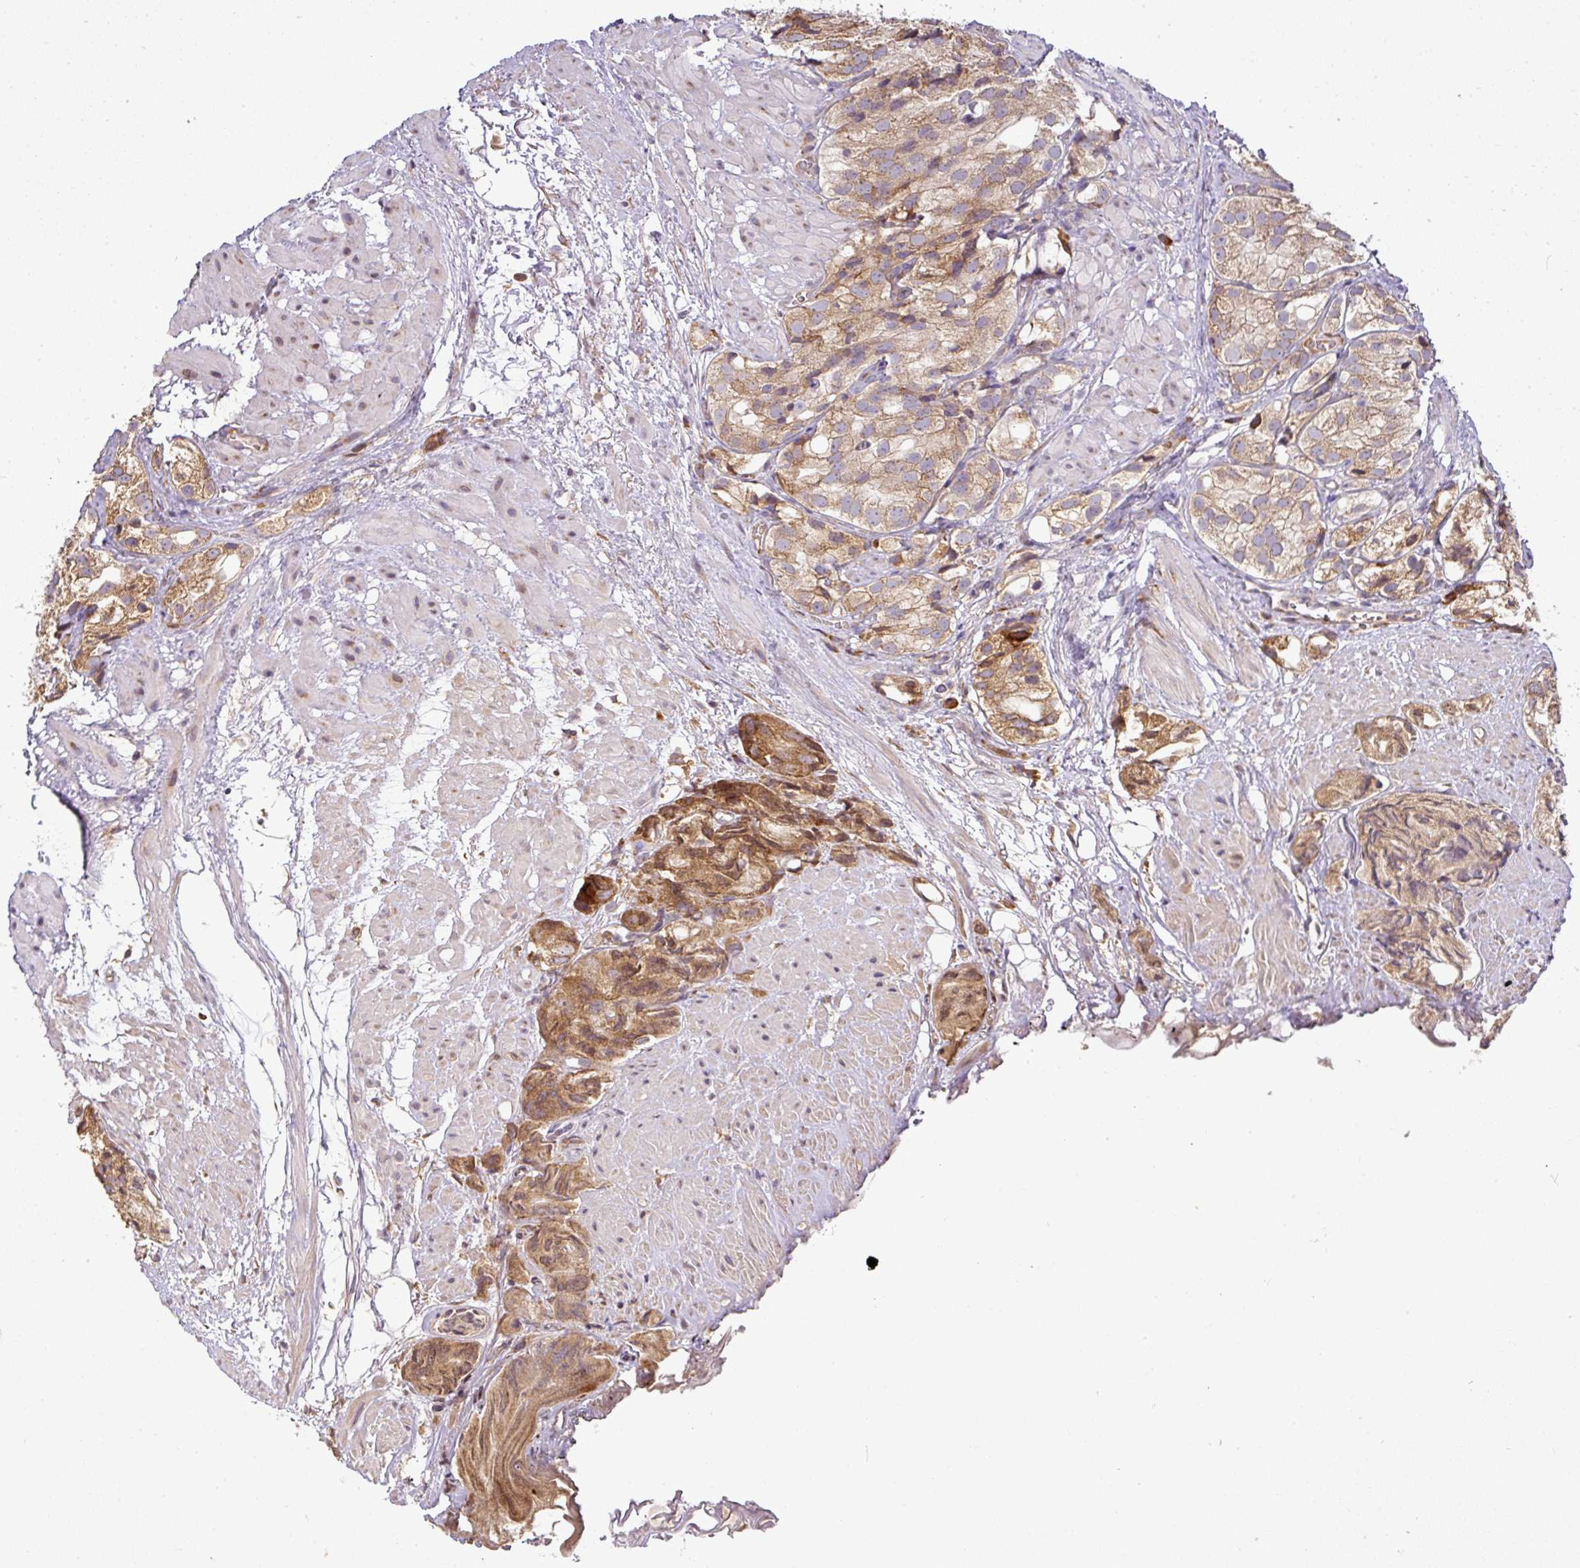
{"staining": {"intensity": "moderate", "quantity": ">75%", "location": "cytoplasmic/membranous"}, "tissue": "prostate cancer", "cell_type": "Tumor cells", "image_type": "cancer", "snomed": [{"axis": "morphology", "description": "Adenocarcinoma, High grade"}, {"axis": "topography", "description": "Prostate"}], "caption": "Immunohistochemical staining of prostate cancer (high-grade adenocarcinoma) exhibits medium levels of moderate cytoplasmic/membranous protein positivity in about >75% of tumor cells.", "gene": "GALP", "patient": {"sex": "male", "age": 82}}